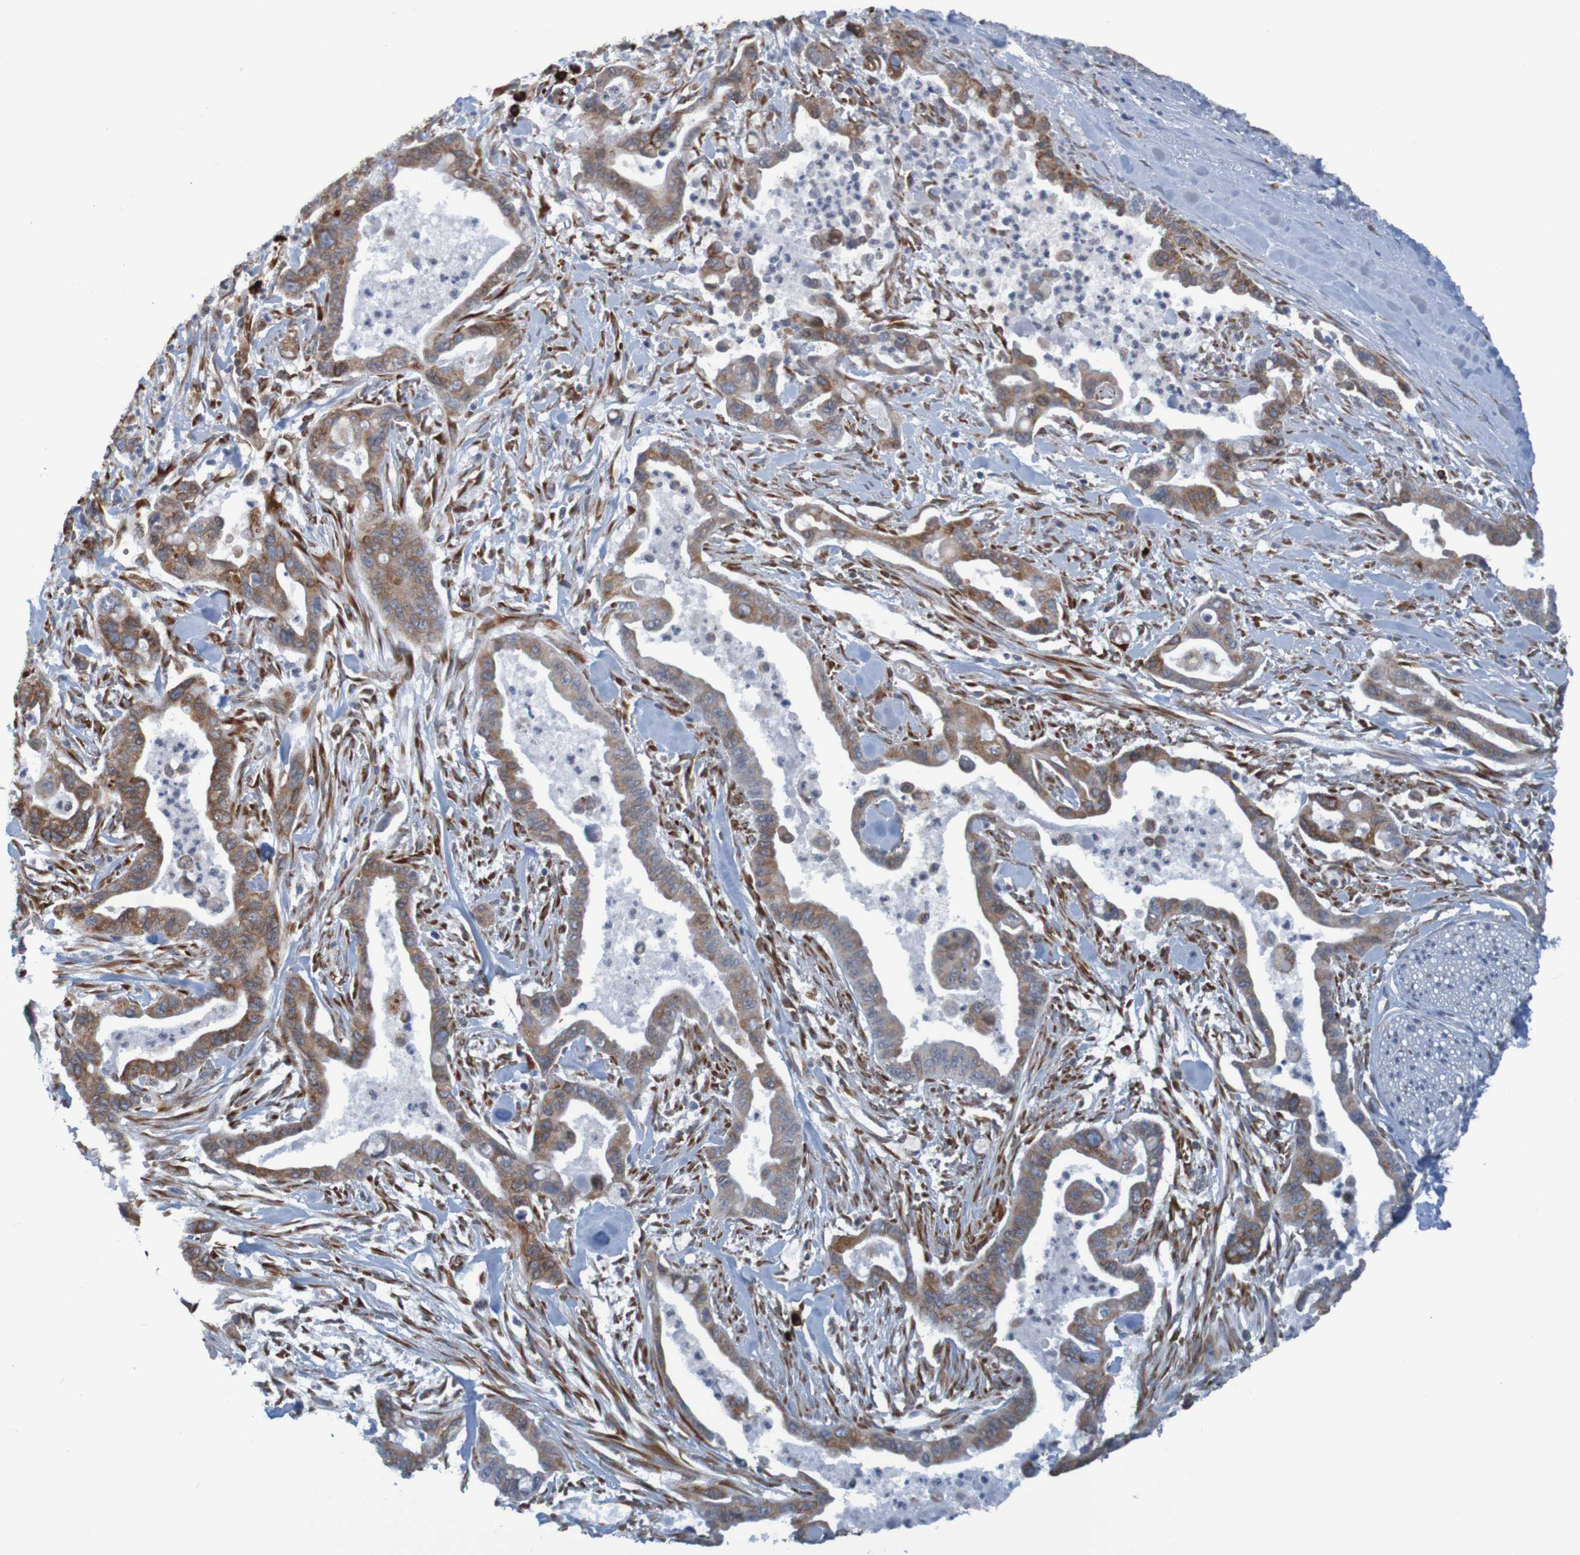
{"staining": {"intensity": "weak", "quantity": ">75%", "location": "cytoplasmic/membranous"}, "tissue": "pancreatic cancer", "cell_type": "Tumor cells", "image_type": "cancer", "snomed": [{"axis": "morphology", "description": "Adenocarcinoma, NOS"}, {"axis": "topography", "description": "Pancreas"}], "caption": "The histopathology image shows immunohistochemical staining of adenocarcinoma (pancreatic). There is weak cytoplasmic/membranous positivity is appreciated in approximately >75% of tumor cells. (Brightfield microscopy of DAB IHC at high magnification).", "gene": "SSR1", "patient": {"sex": "male", "age": 70}}